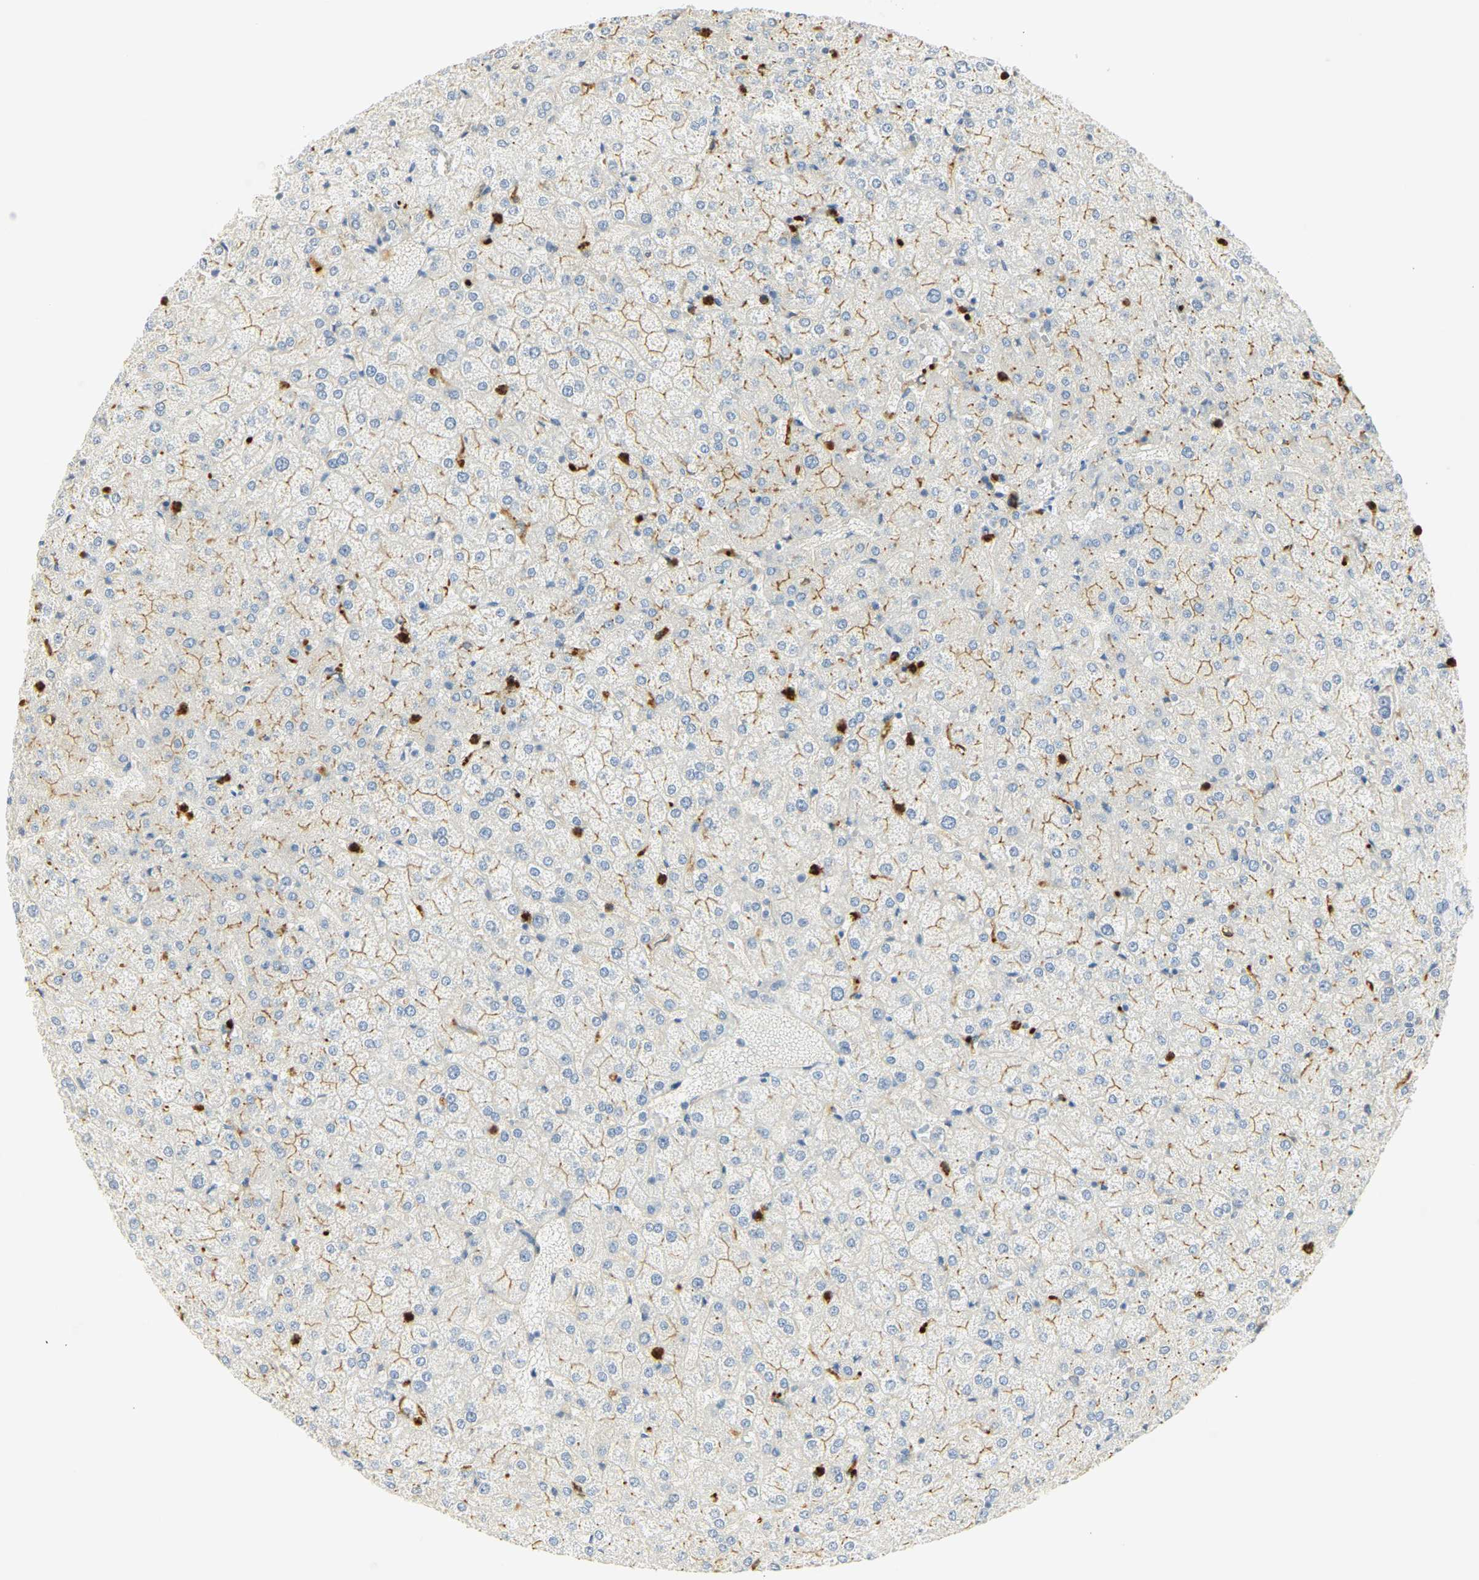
{"staining": {"intensity": "weak", "quantity": "<25%", "location": "cytoplasmic/membranous"}, "tissue": "liver", "cell_type": "Cholangiocytes", "image_type": "normal", "snomed": [{"axis": "morphology", "description": "Normal tissue, NOS"}, {"axis": "topography", "description": "Liver"}], "caption": "IHC photomicrograph of unremarkable liver stained for a protein (brown), which reveals no positivity in cholangiocytes. (Brightfield microscopy of DAB IHC at high magnification).", "gene": "CEACAM5", "patient": {"sex": "female", "age": 32}}